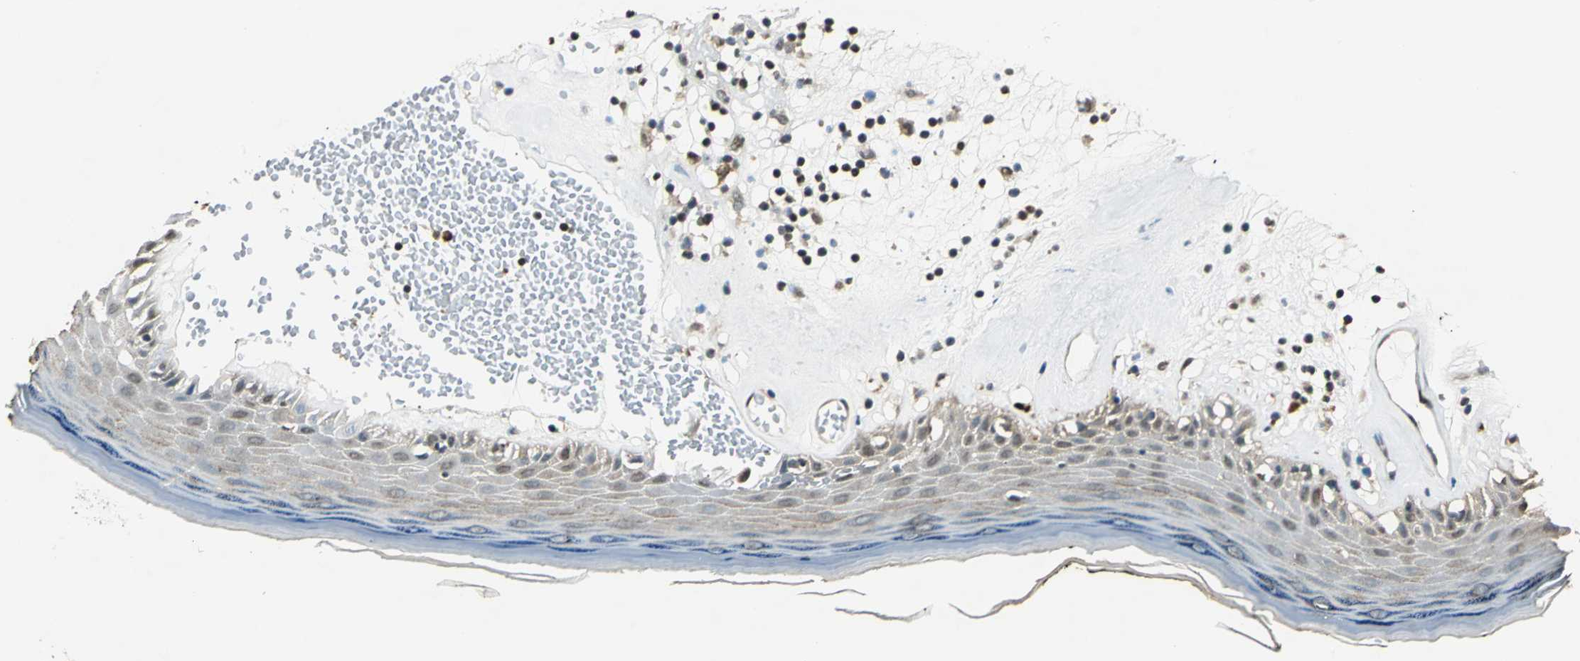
{"staining": {"intensity": "strong", "quantity": "25%-75%", "location": "cytoplasmic/membranous"}, "tissue": "skin", "cell_type": "Epidermal cells", "image_type": "normal", "snomed": [{"axis": "morphology", "description": "Normal tissue, NOS"}, {"axis": "morphology", "description": "Inflammation, NOS"}, {"axis": "topography", "description": "Vulva"}], "caption": "There is high levels of strong cytoplasmic/membranous expression in epidermal cells of benign skin, as demonstrated by immunohistochemical staining (brown color).", "gene": "PPP1R13L", "patient": {"sex": "female", "age": 84}}